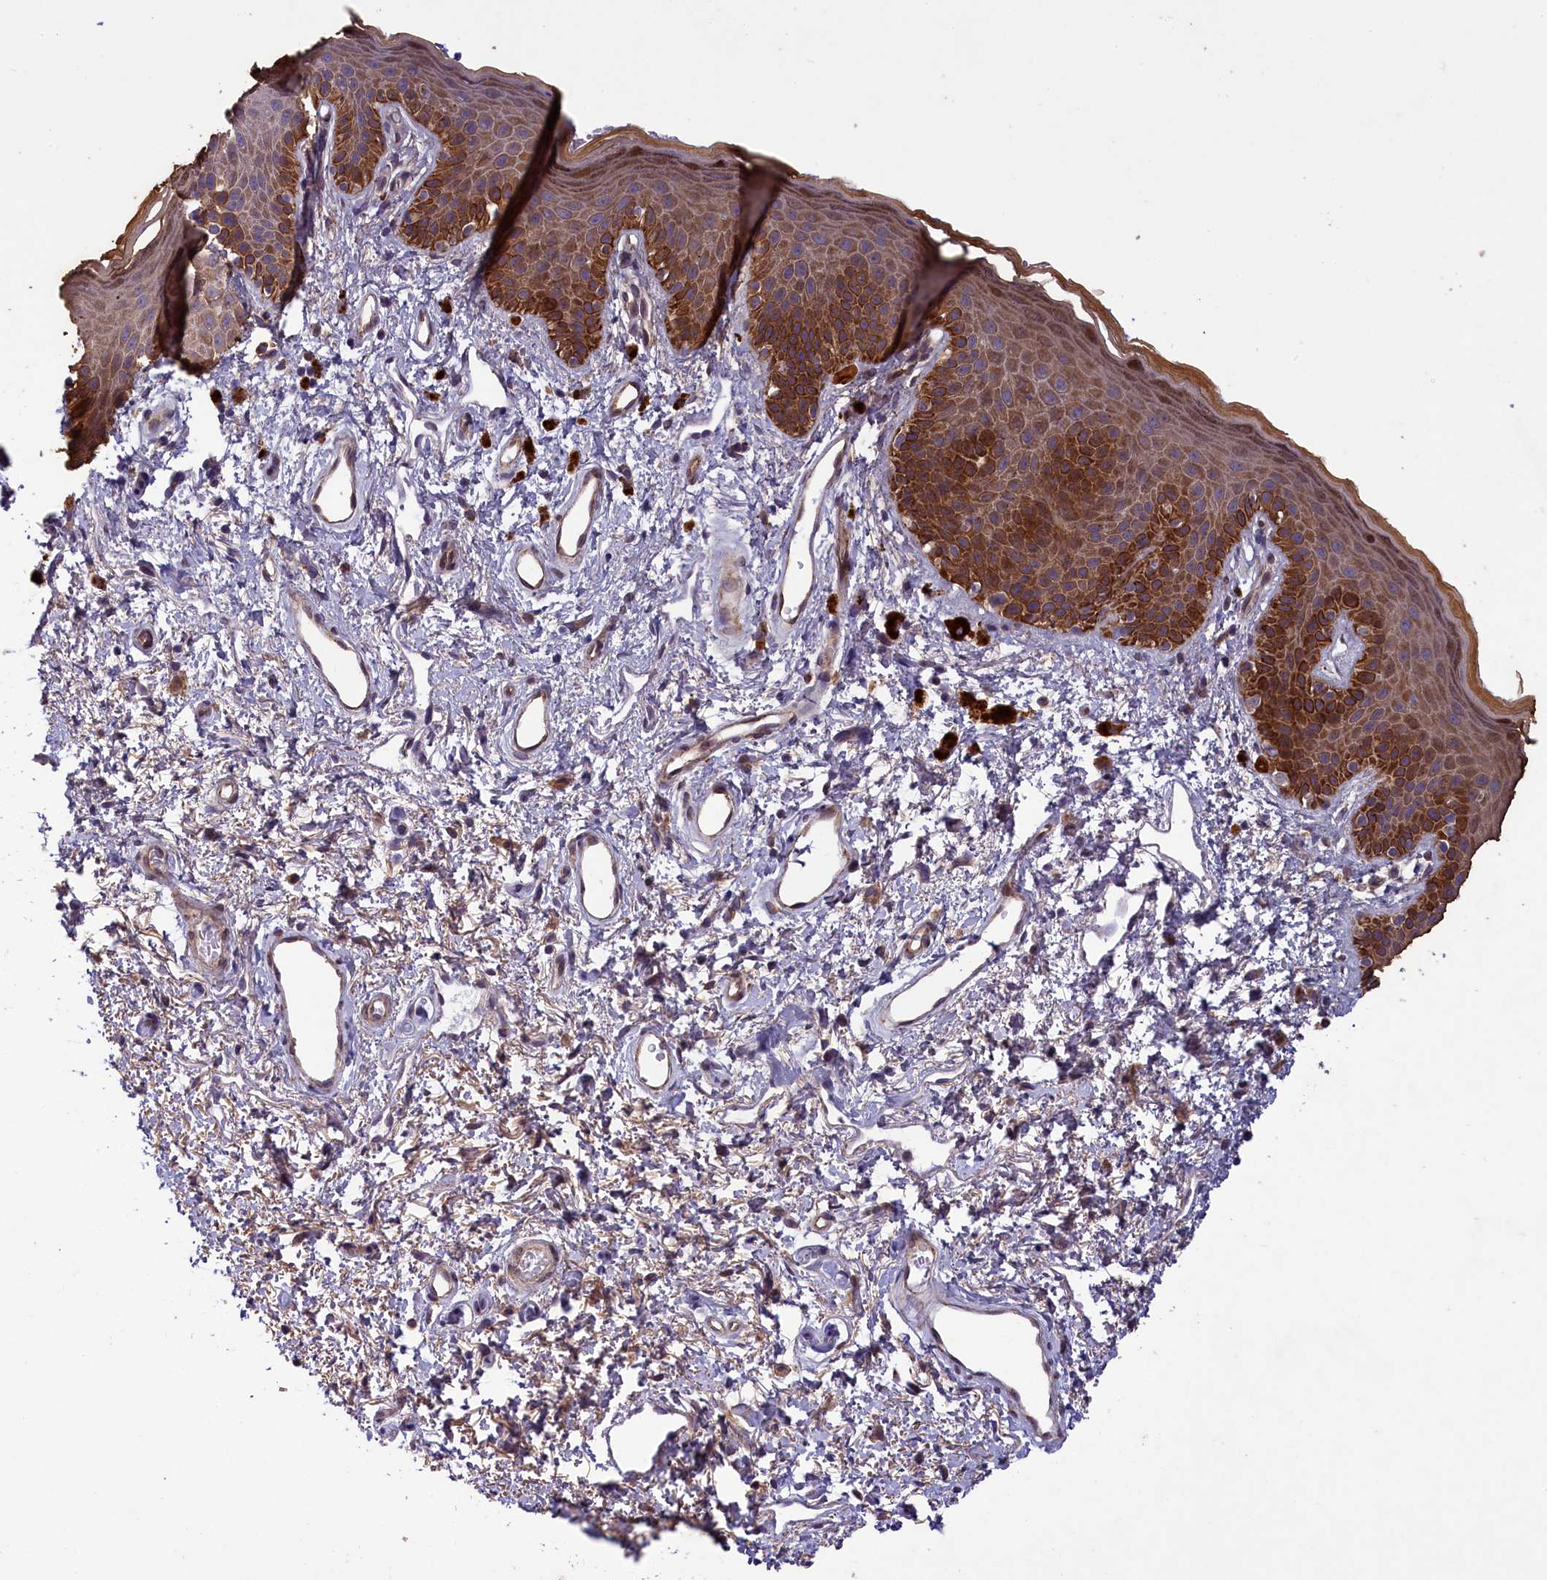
{"staining": {"intensity": "strong", "quantity": ">75%", "location": "cytoplasmic/membranous"}, "tissue": "skin", "cell_type": "Epidermal cells", "image_type": "normal", "snomed": [{"axis": "morphology", "description": "Normal tissue, NOS"}, {"axis": "topography", "description": "Anal"}], "caption": "Strong cytoplasmic/membranous expression is identified in about >75% of epidermal cells in benign skin. The staining was performed using DAB (3,3'-diaminobenzidine) to visualize the protein expression in brown, while the nuclei were stained in blue with hematoxylin (Magnification: 20x).", "gene": "ACAD8", "patient": {"sex": "female", "age": 46}}